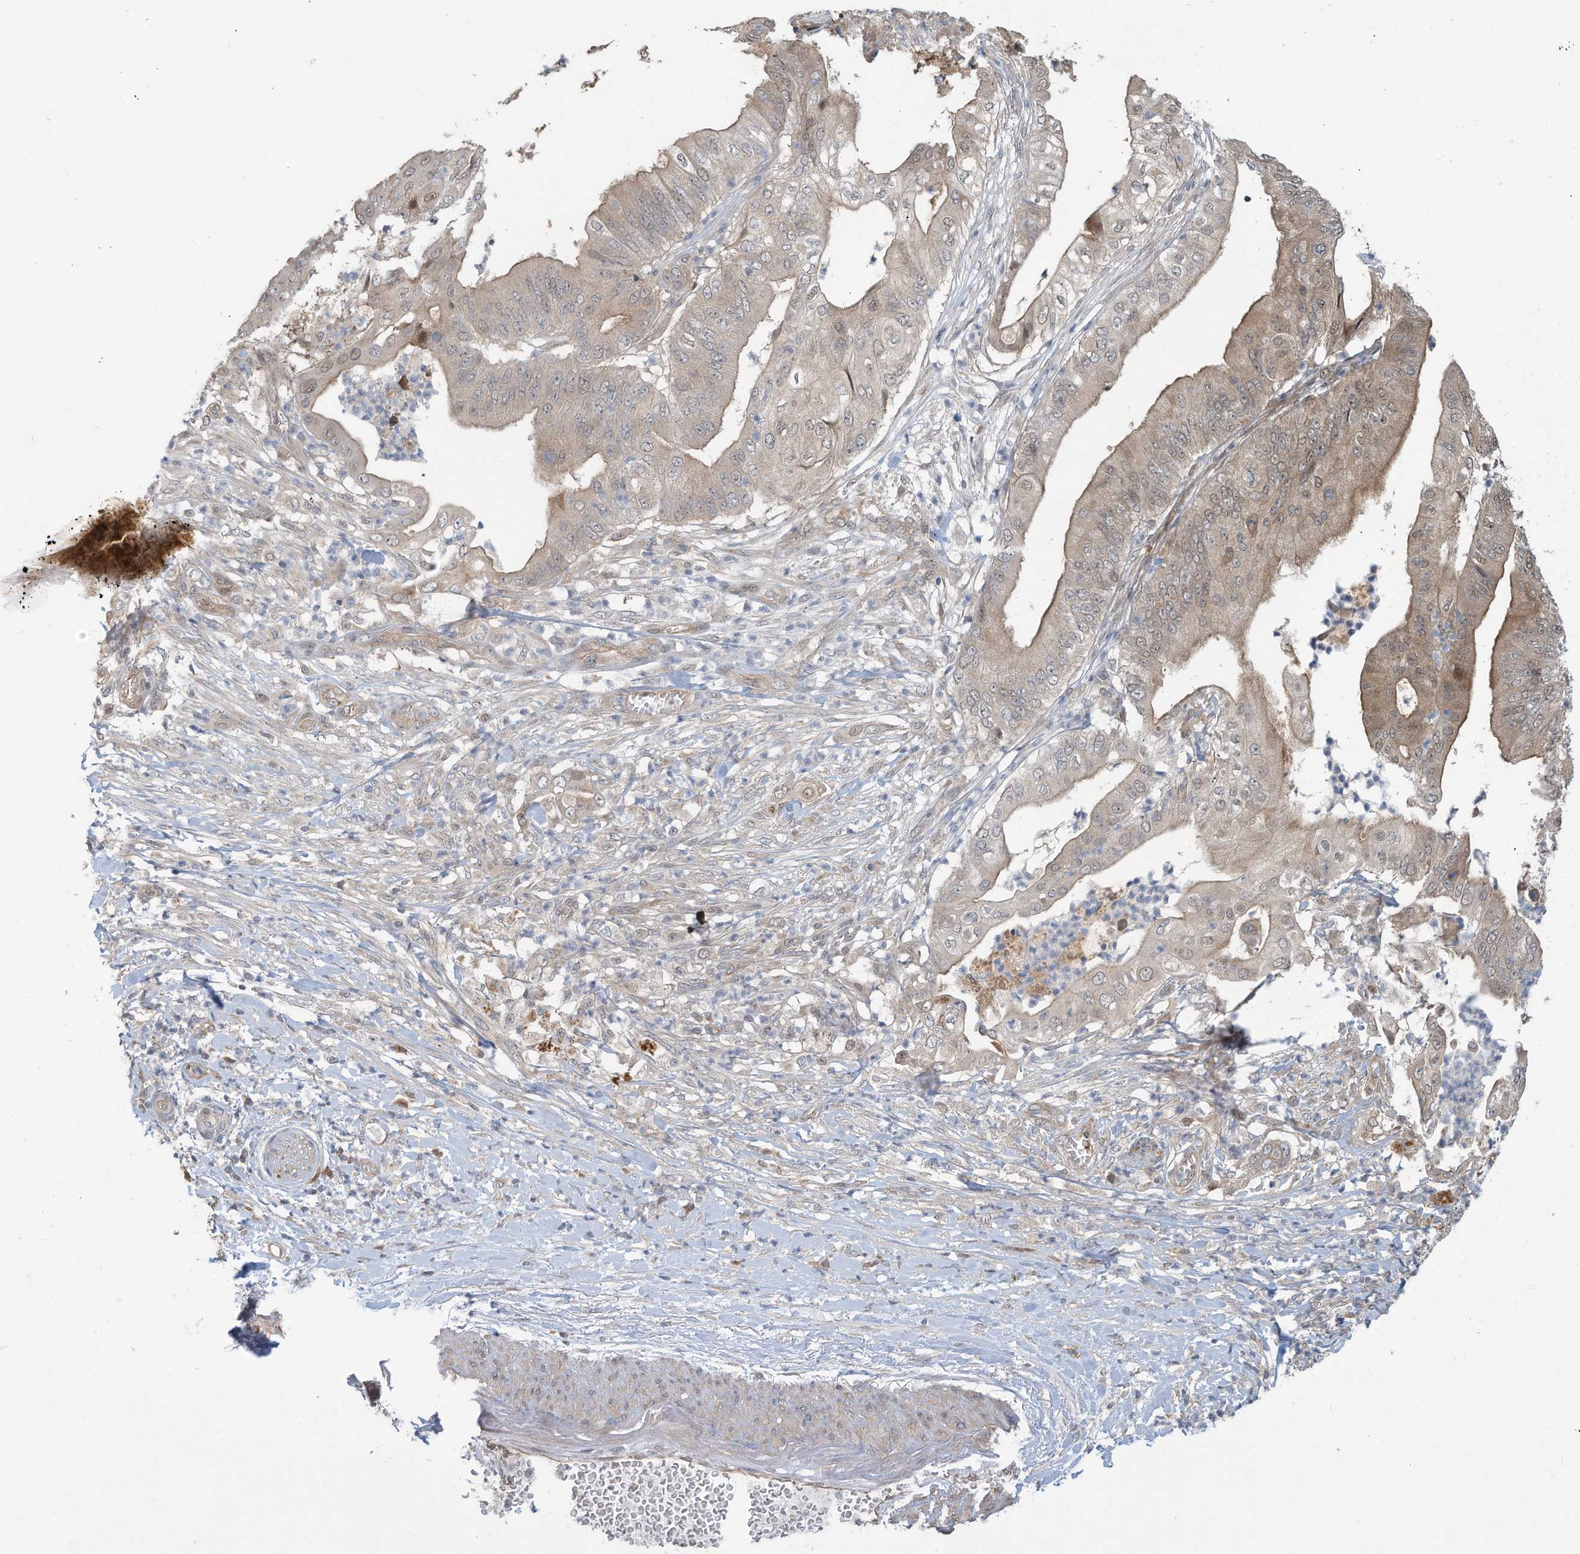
{"staining": {"intensity": "weak", "quantity": "25%-75%", "location": "cytoplasmic/membranous"}, "tissue": "pancreatic cancer", "cell_type": "Tumor cells", "image_type": "cancer", "snomed": [{"axis": "morphology", "description": "Adenocarcinoma, NOS"}, {"axis": "topography", "description": "Pancreas"}], "caption": "This image reveals immunohistochemistry staining of human pancreatic cancer (adenocarcinoma), with low weak cytoplasmic/membranous positivity in about 25%-75% of tumor cells.", "gene": "ERI2", "patient": {"sex": "female", "age": 77}}